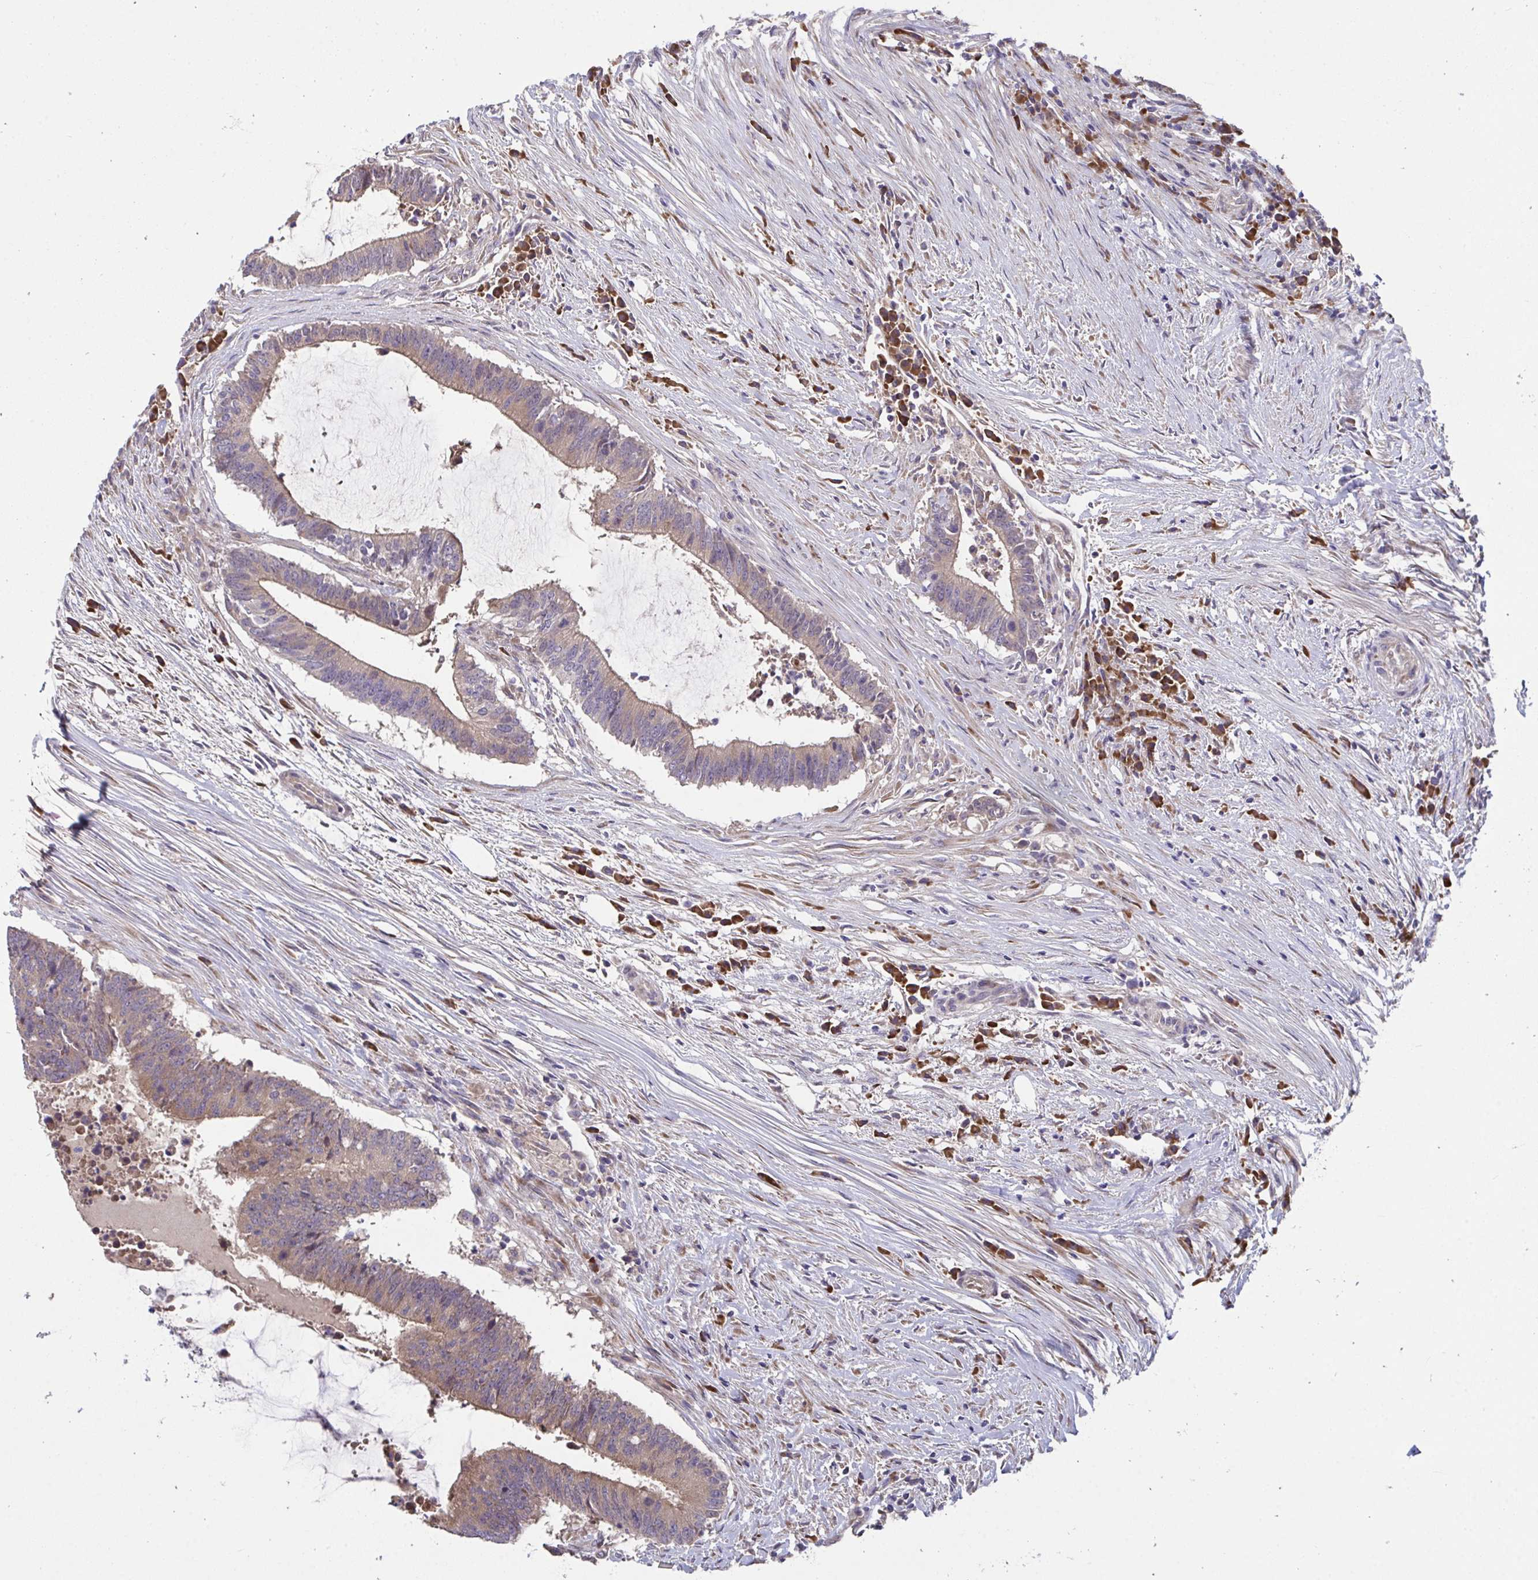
{"staining": {"intensity": "moderate", "quantity": ">75%", "location": "cytoplasmic/membranous"}, "tissue": "colorectal cancer", "cell_type": "Tumor cells", "image_type": "cancer", "snomed": [{"axis": "morphology", "description": "Adenocarcinoma, NOS"}, {"axis": "topography", "description": "Colon"}], "caption": "Brown immunohistochemical staining in human colorectal cancer exhibits moderate cytoplasmic/membranous staining in approximately >75% of tumor cells.", "gene": "SUSD4", "patient": {"sex": "female", "age": 43}}